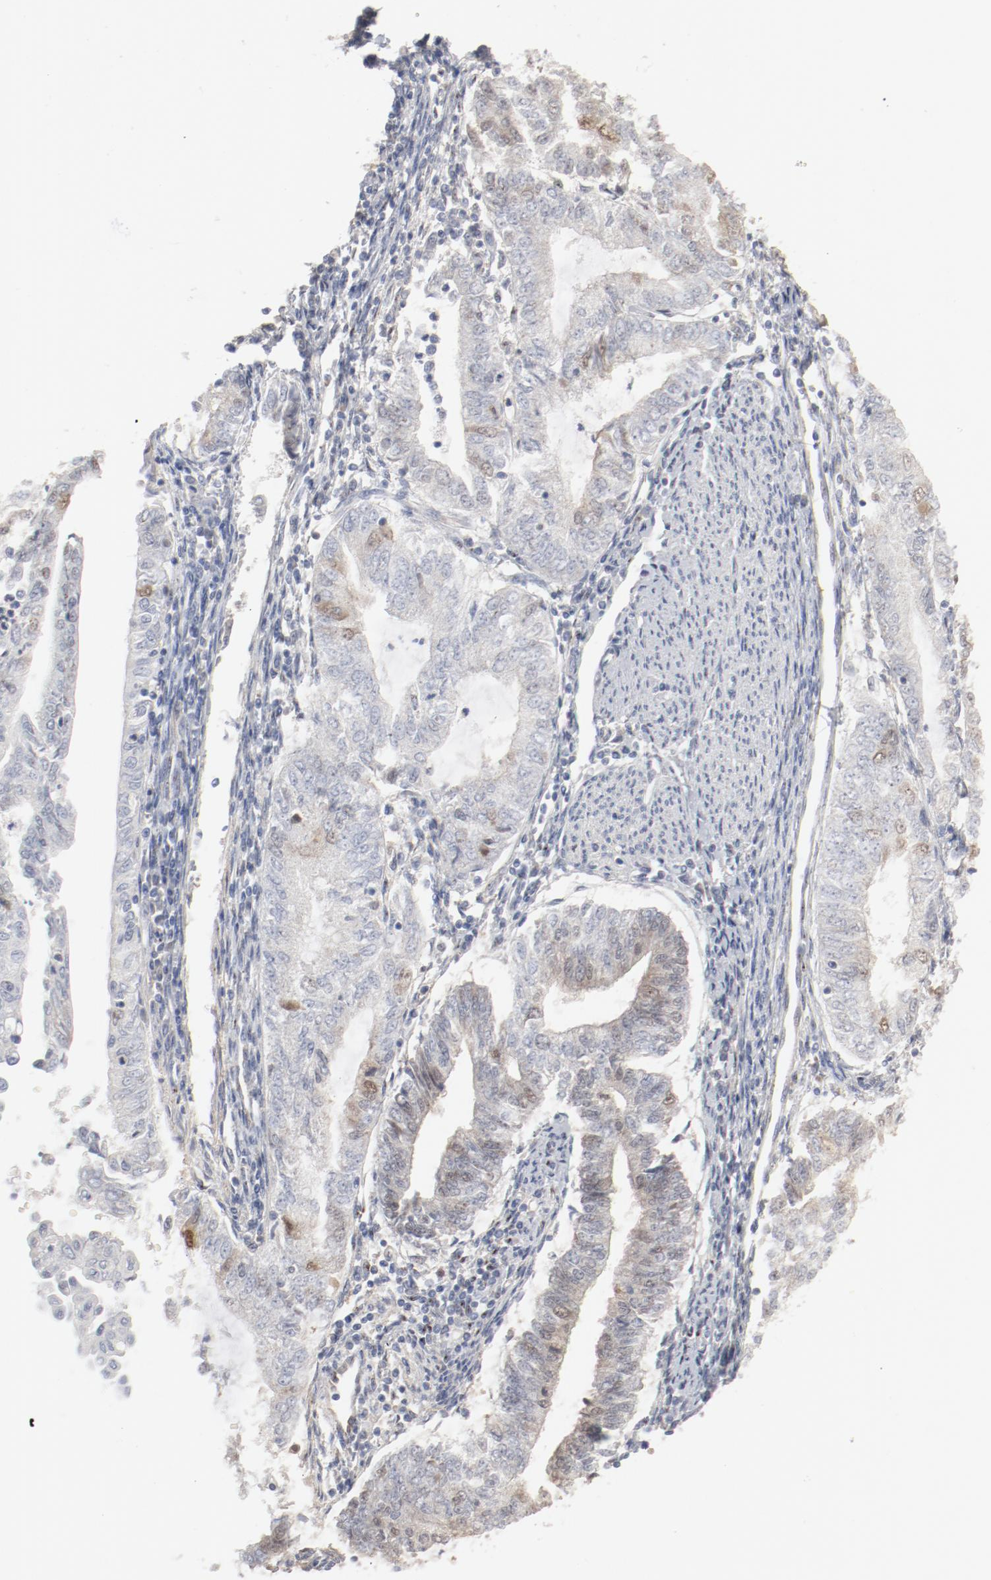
{"staining": {"intensity": "moderate", "quantity": "<25%", "location": "nuclear"}, "tissue": "endometrial cancer", "cell_type": "Tumor cells", "image_type": "cancer", "snomed": [{"axis": "morphology", "description": "Adenocarcinoma, NOS"}, {"axis": "topography", "description": "Endometrium"}], "caption": "A micrograph showing moderate nuclear positivity in approximately <25% of tumor cells in adenocarcinoma (endometrial), as visualized by brown immunohistochemical staining.", "gene": "CDK1", "patient": {"sex": "female", "age": 66}}